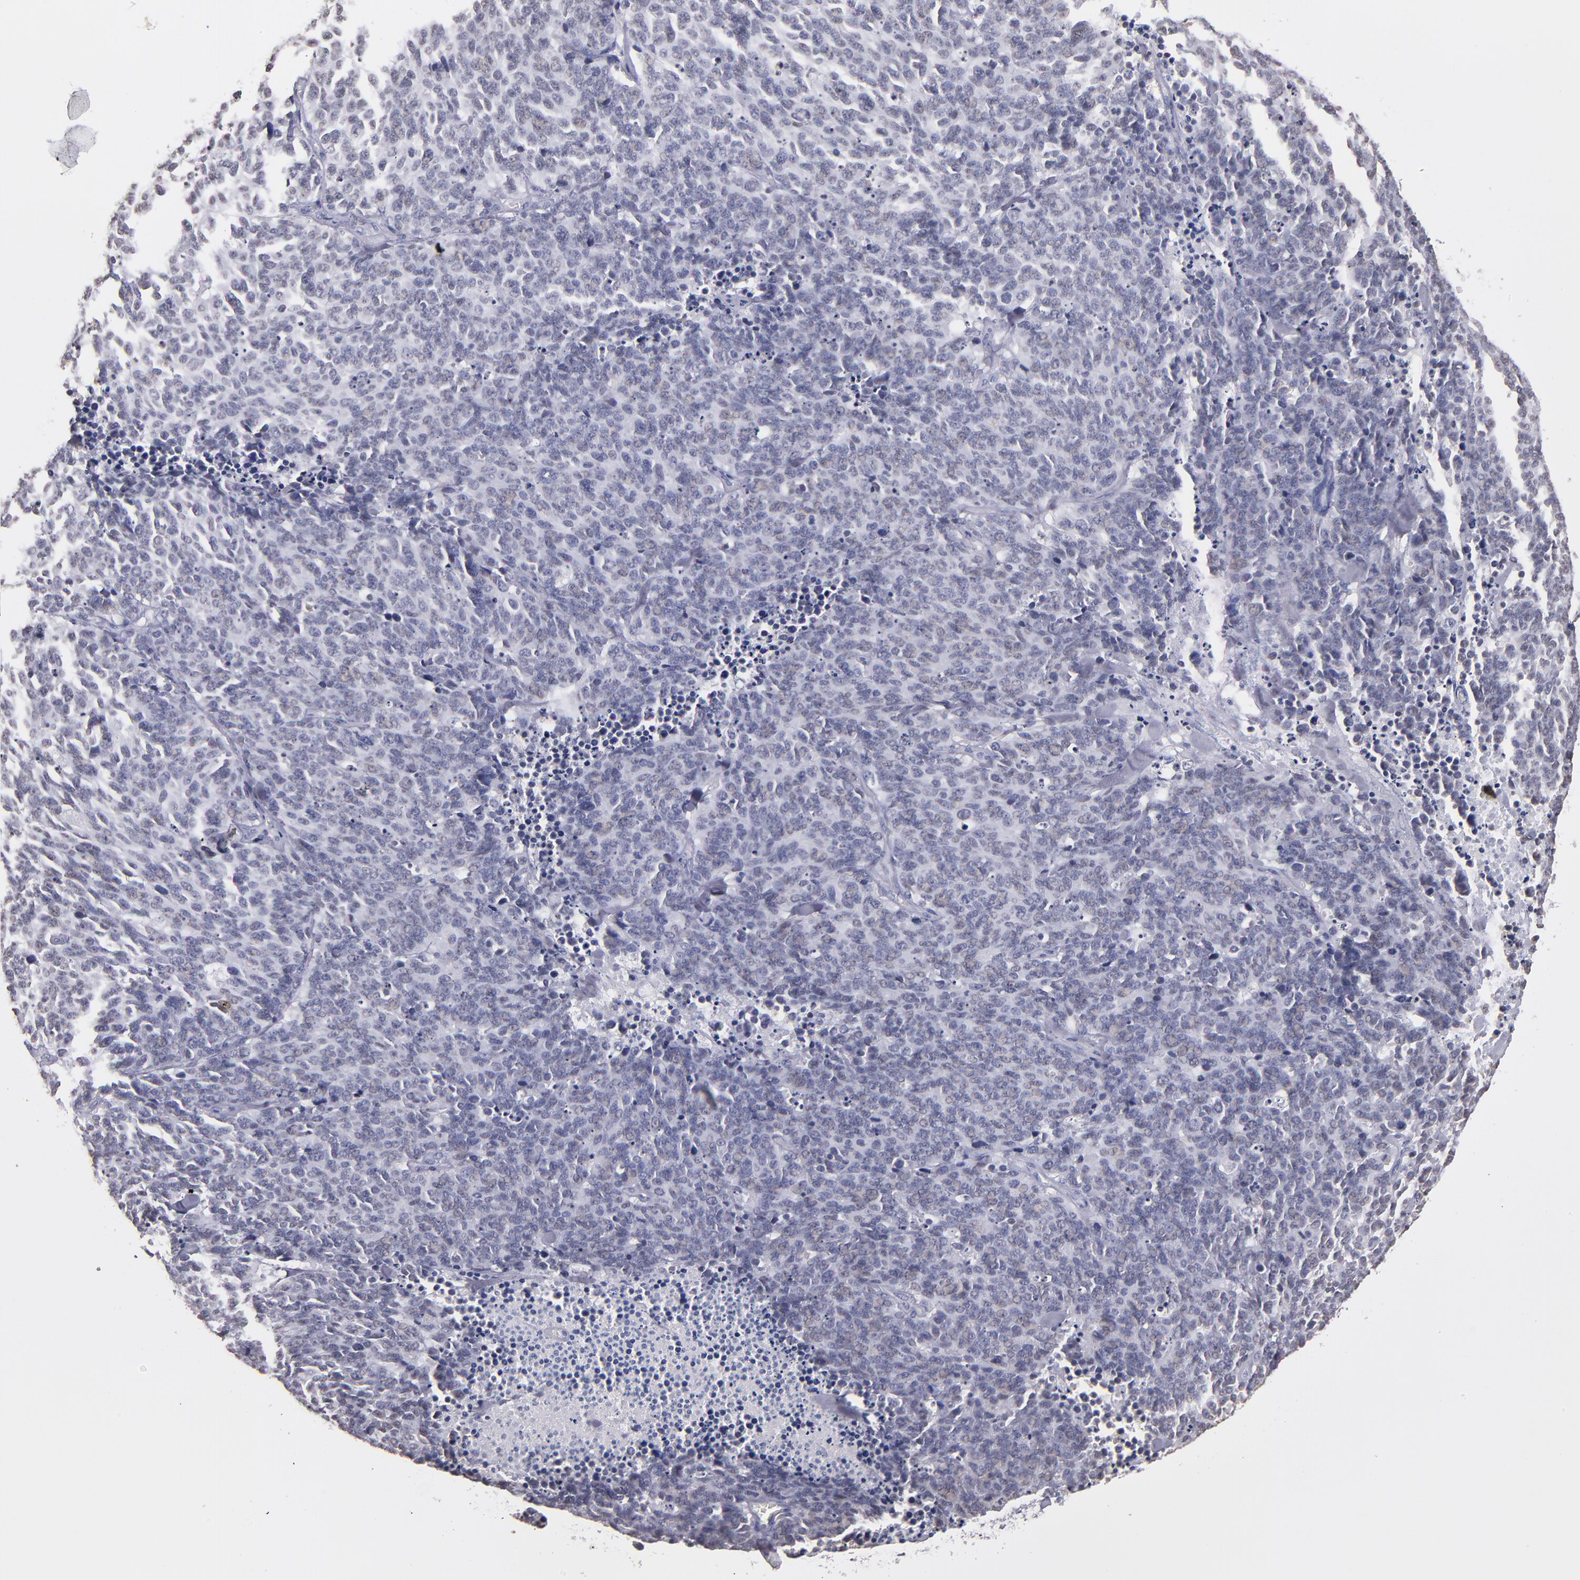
{"staining": {"intensity": "negative", "quantity": "none", "location": "none"}, "tissue": "lung cancer", "cell_type": "Tumor cells", "image_type": "cancer", "snomed": [{"axis": "morphology", "description": "Neoplasm, malignant, NOS"}, {"axis": "topography", "description": "Lung"}], "caption": "Immunohistochemistry (IHC) of lung cancer (malignant neoplasm) exhibits no positivity in tumor cells. (DAB (3,3'-diaminobenzidine) immunohistochemistry, high magnification).", "gene": "SOX10", "patient": {"sex": "female", "age": 58}}